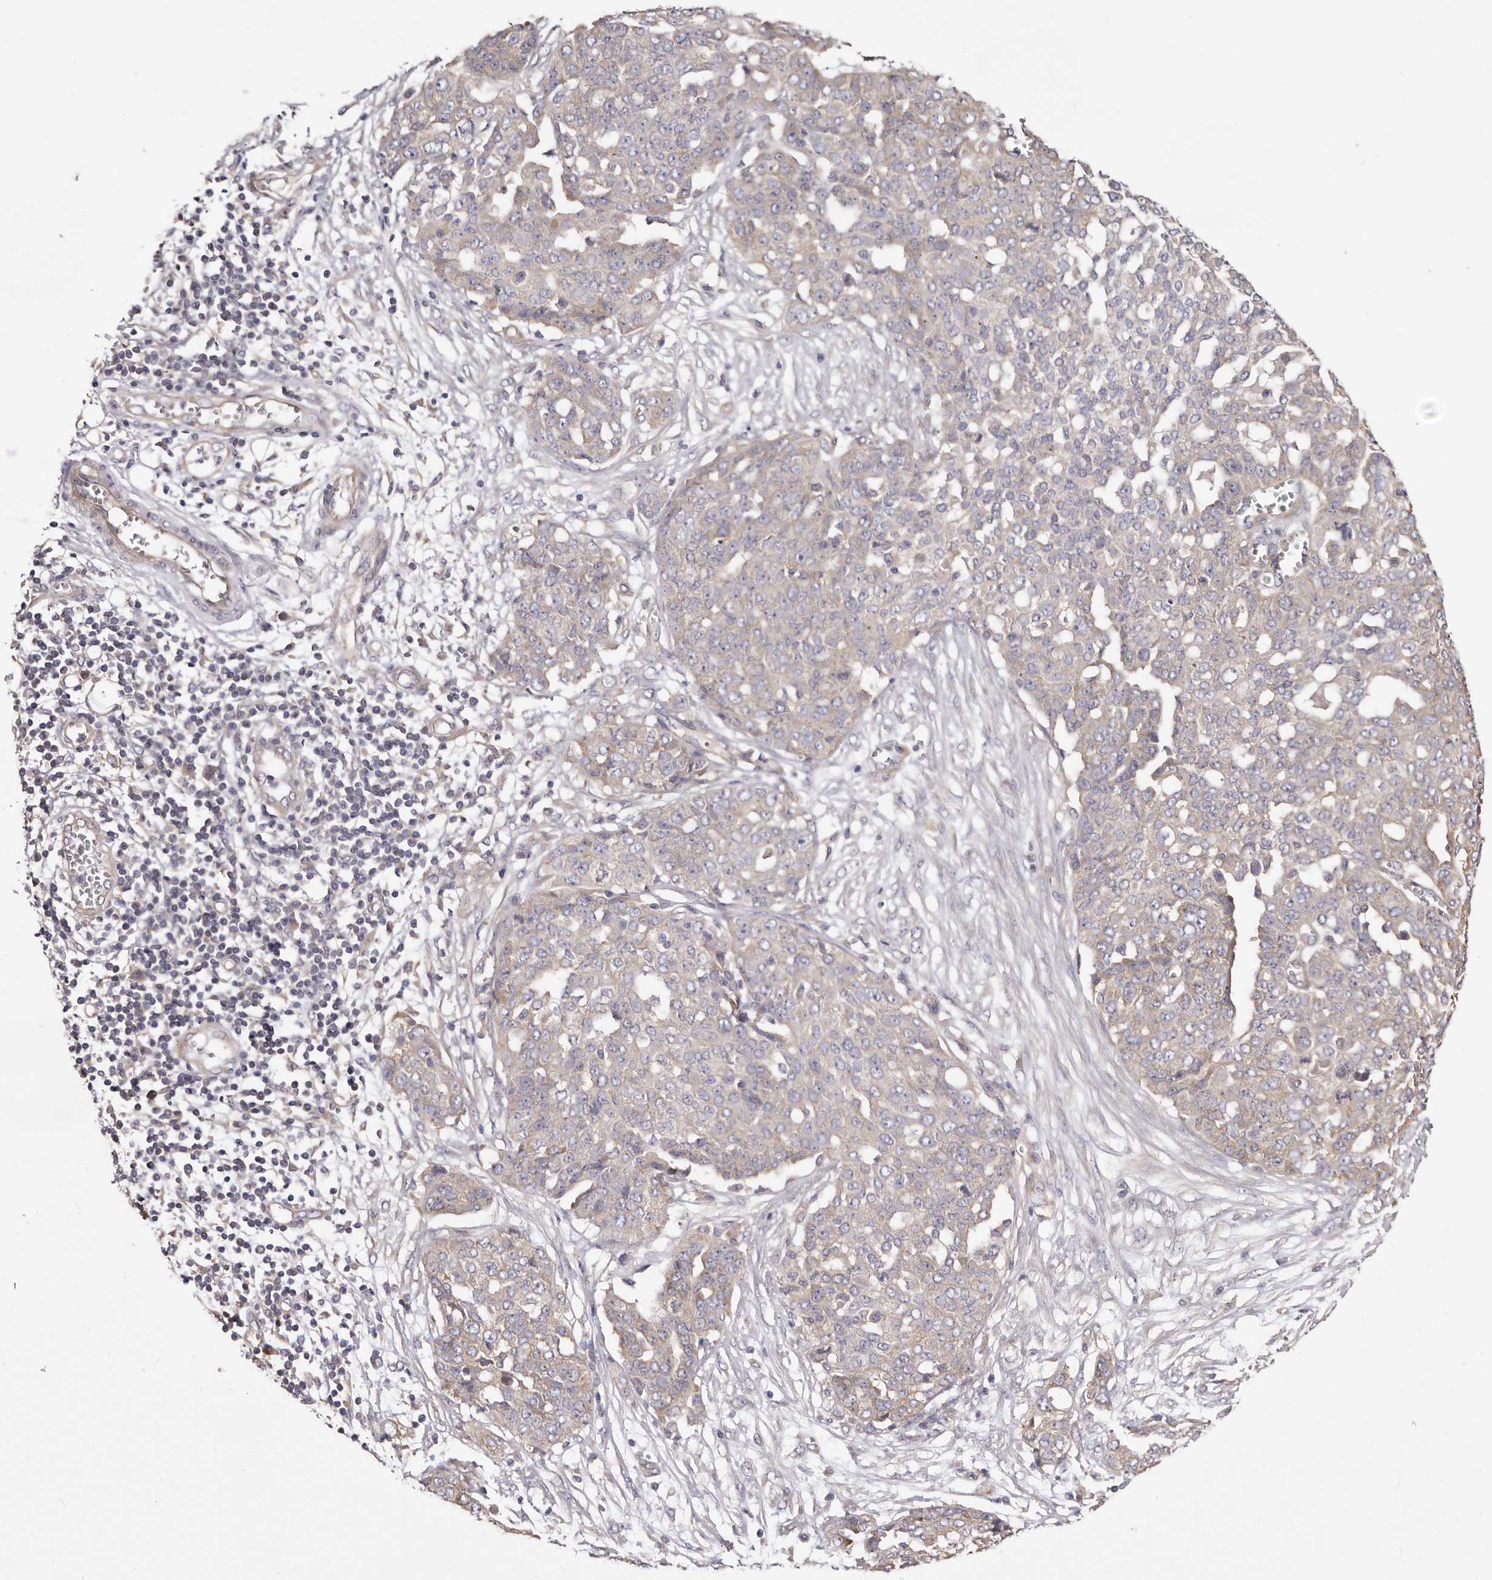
{"staining": {"intensity": "weak", "quantity": "<25%", "location": "cytoplasmic/membranous"}, "tissue": "ovarian cancer", "cell_type": "Tumor cells", "image_type": "cancer", "snomed": [{"axis": "morphology", "description": "Cystadenocarcinoma, serous, NOS"}, {"axis": "topography", "description": "Soft tissue"}, {"axis": "topography", "description": "Ovary"}], "caption": "IHC of human ovarian cancer (serous cystadenocarcinoma) reveals no expression in tumor cells.", "gene": "FAM167B", "patient": {"sex": "female", "age": 57}}